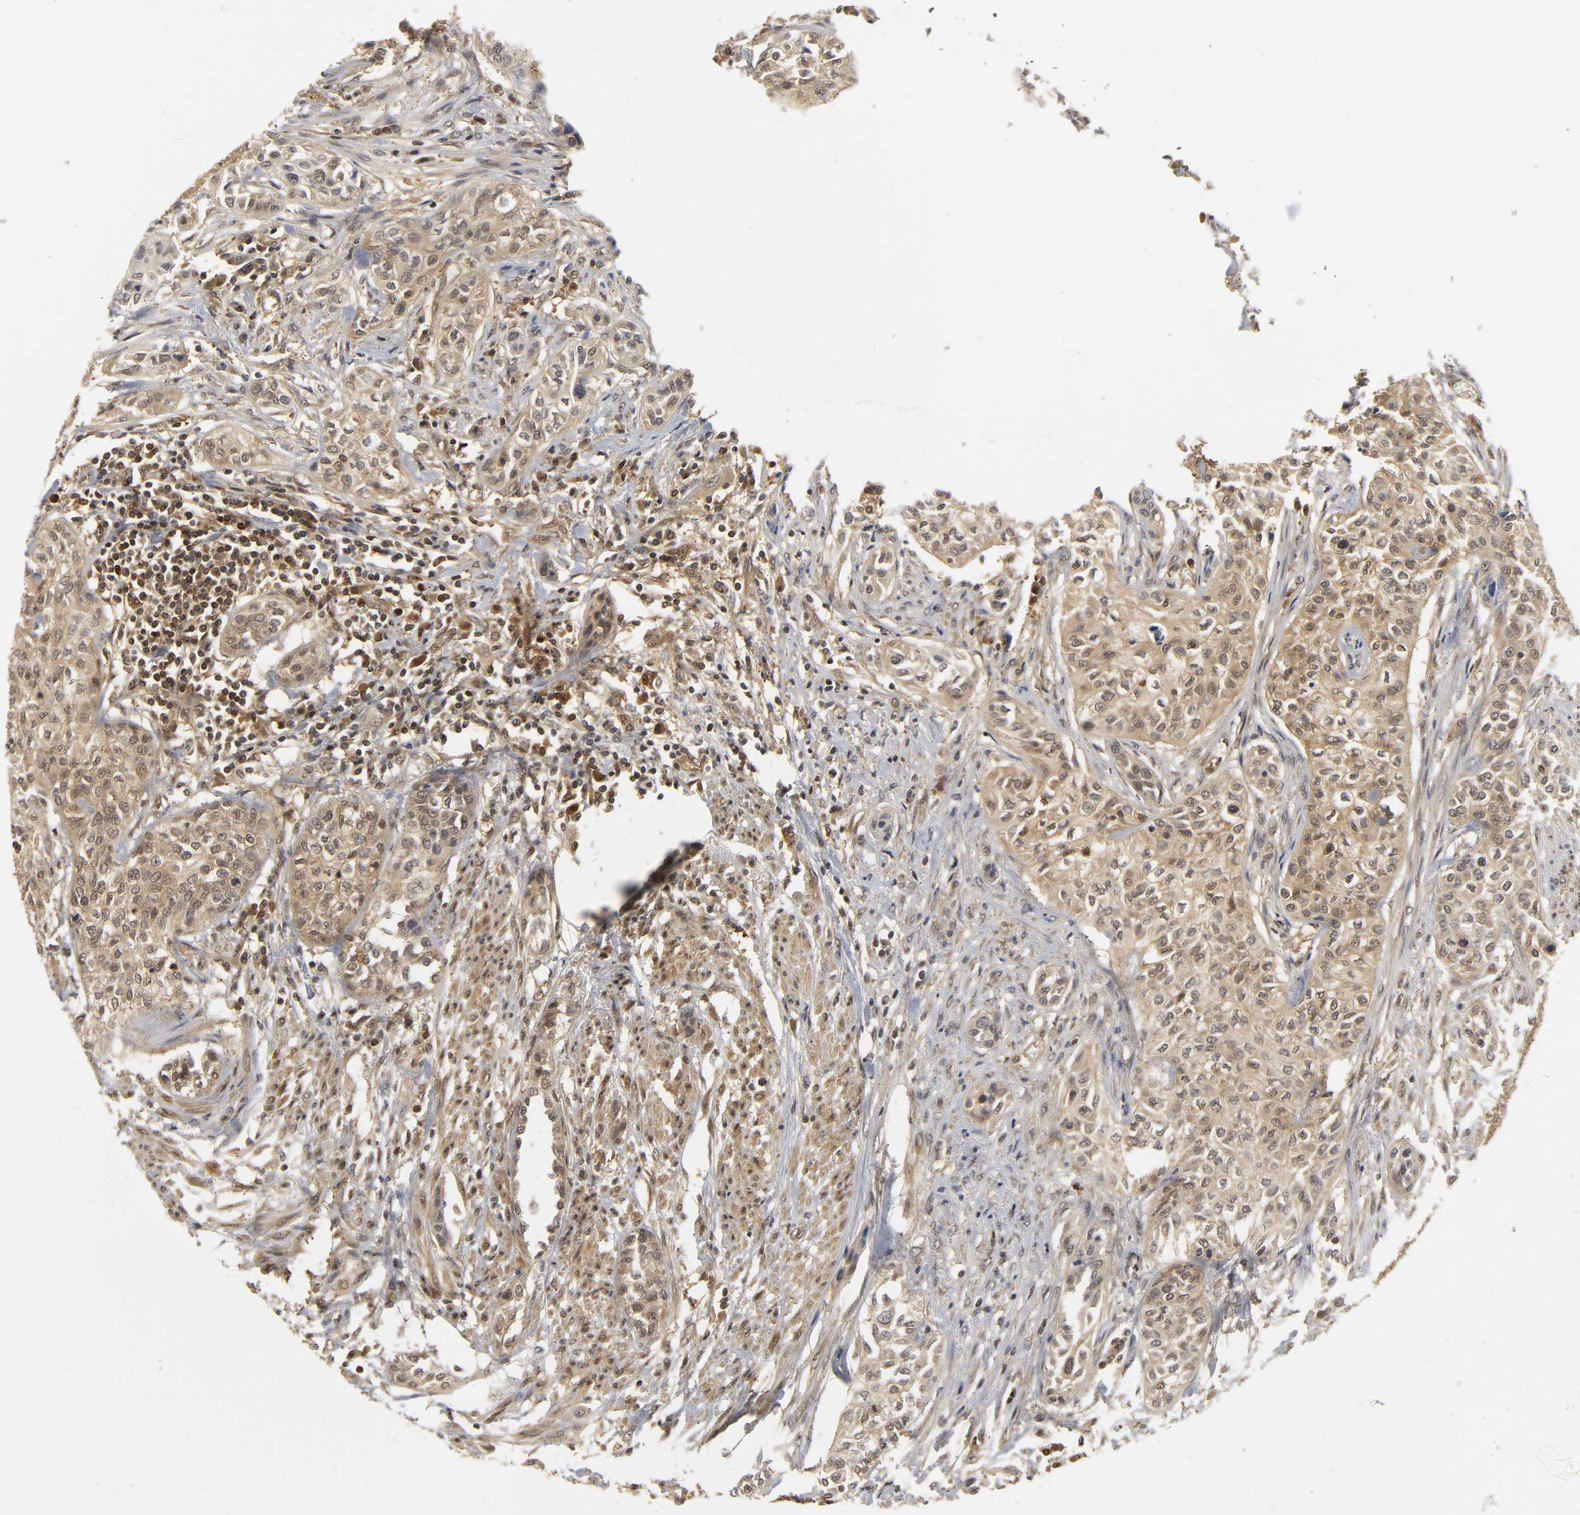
{"staining": {"intensity": "moderate", "quantity": ">75%", "location": "cytoplasmic/membranous"}, "tissue": "urothelial cancer", "cell_type": "Tumor cells", "image_type": "cancer", "snomed": [{"axis": "morphology", "description": "Urothelial carcinoma, High grade"}, {"axis": "topography", "description": "Urinary bladder"}], "caption": "Protein analysis of urothelial carcinoma (high-grade) tissue reveals moderate cytoplasmic/membranous expression in approximately >75% of tumor cells. Using DAB (brown) and hematoxylin (blue) stains, captured at high magnification using brightfield microscopy.", "gene": "PARK7", "patient": {"sex": "male", "age": 74}}